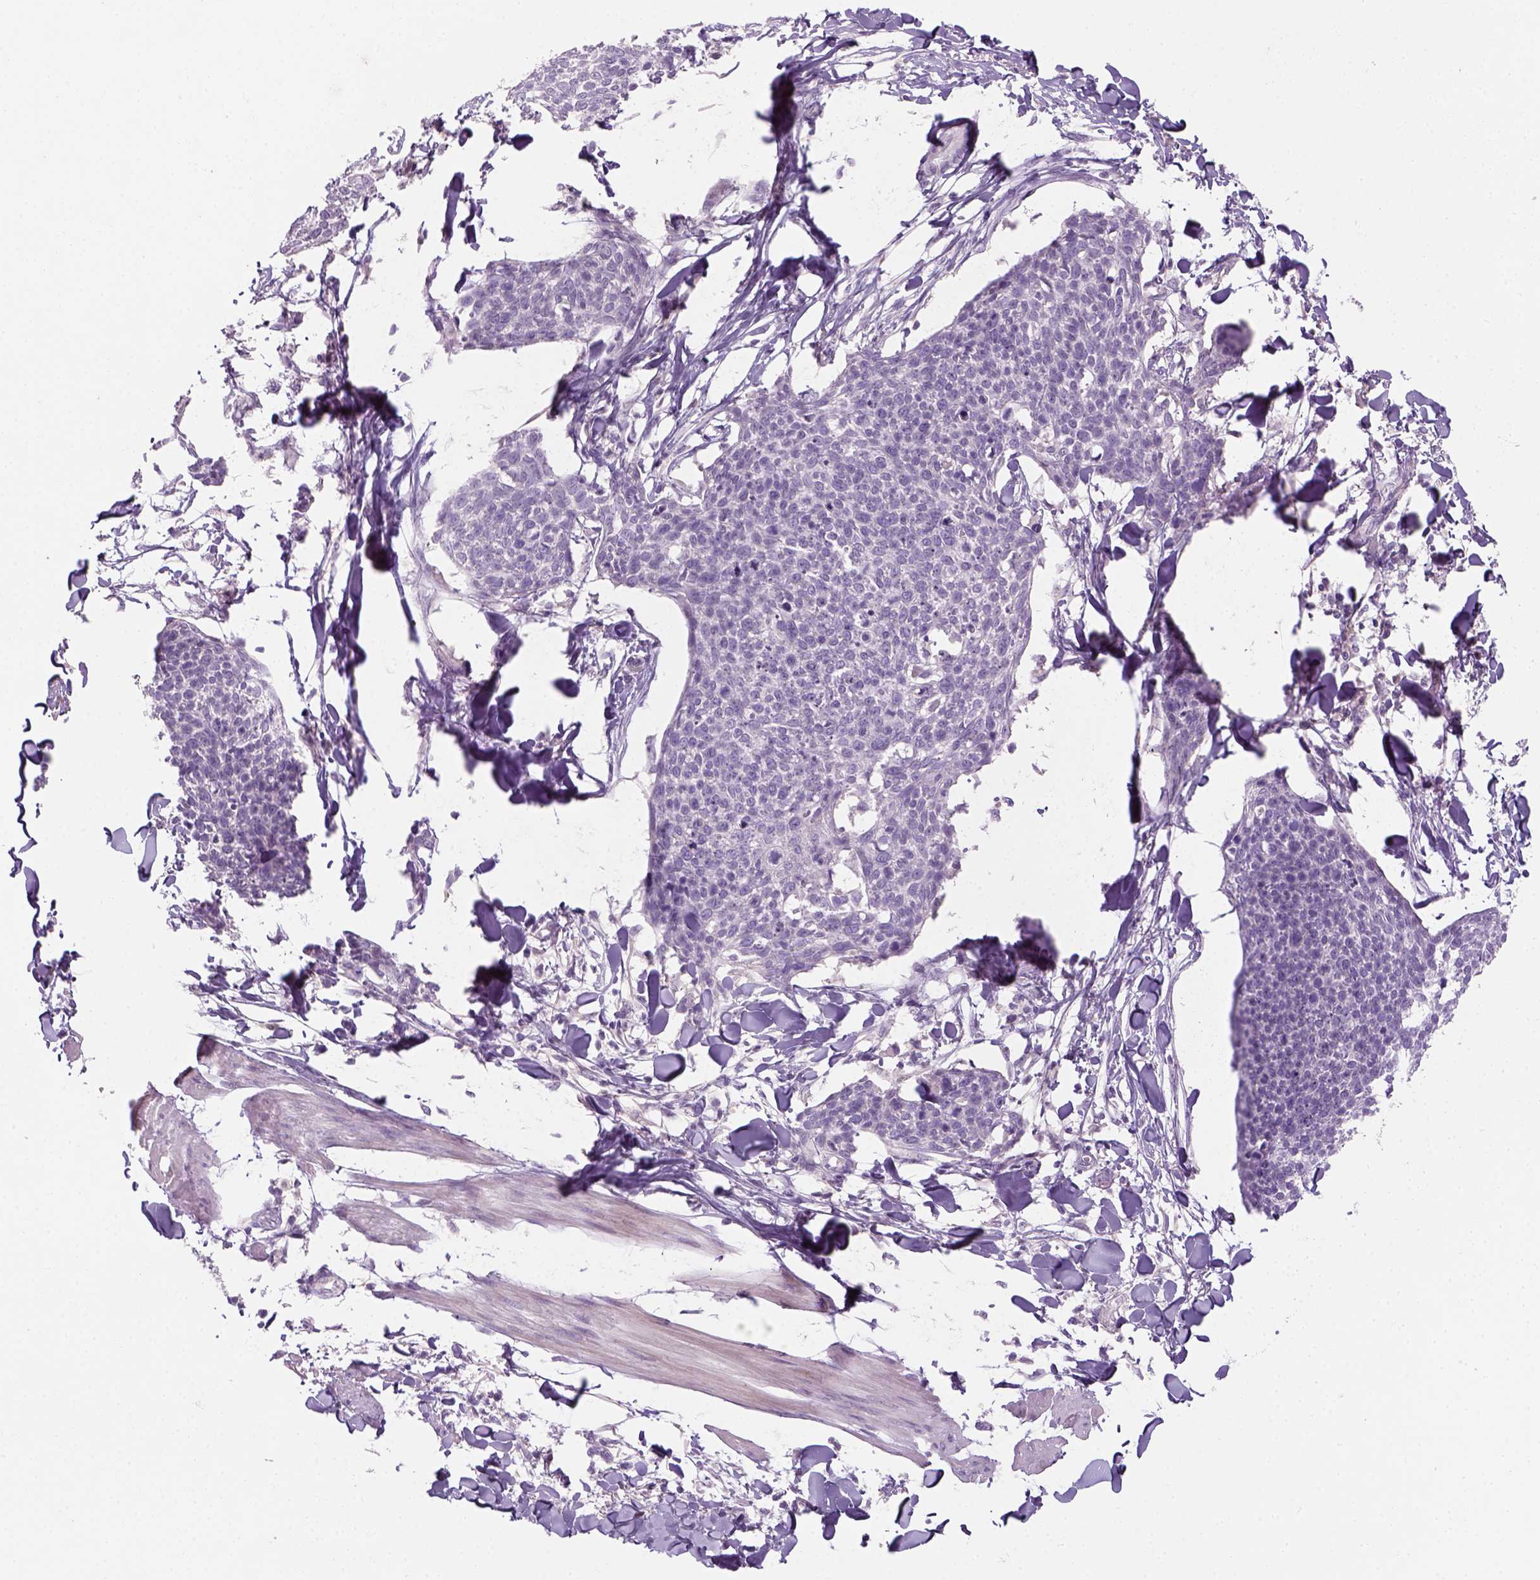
{"staining": {"intensity": "negative", "quantity": "none", "location": "none"}, "tissue": "skin cancer", "cell_type": "Tumor cells", "image_type": "cancer", "snomed": [{"axis": "morphology", "description": "Squamous cell carcinoma, NOS"}, {"axis": "topography", "description": "Skin"}, {"axis": "topography", "description": "Vulva"}], "caption": "Photomicrograph shows no protein expression in tumor cells of skin cancer tissue.", "gene": "GFI1B", "patient": {"sex": "female", "age": 75}}